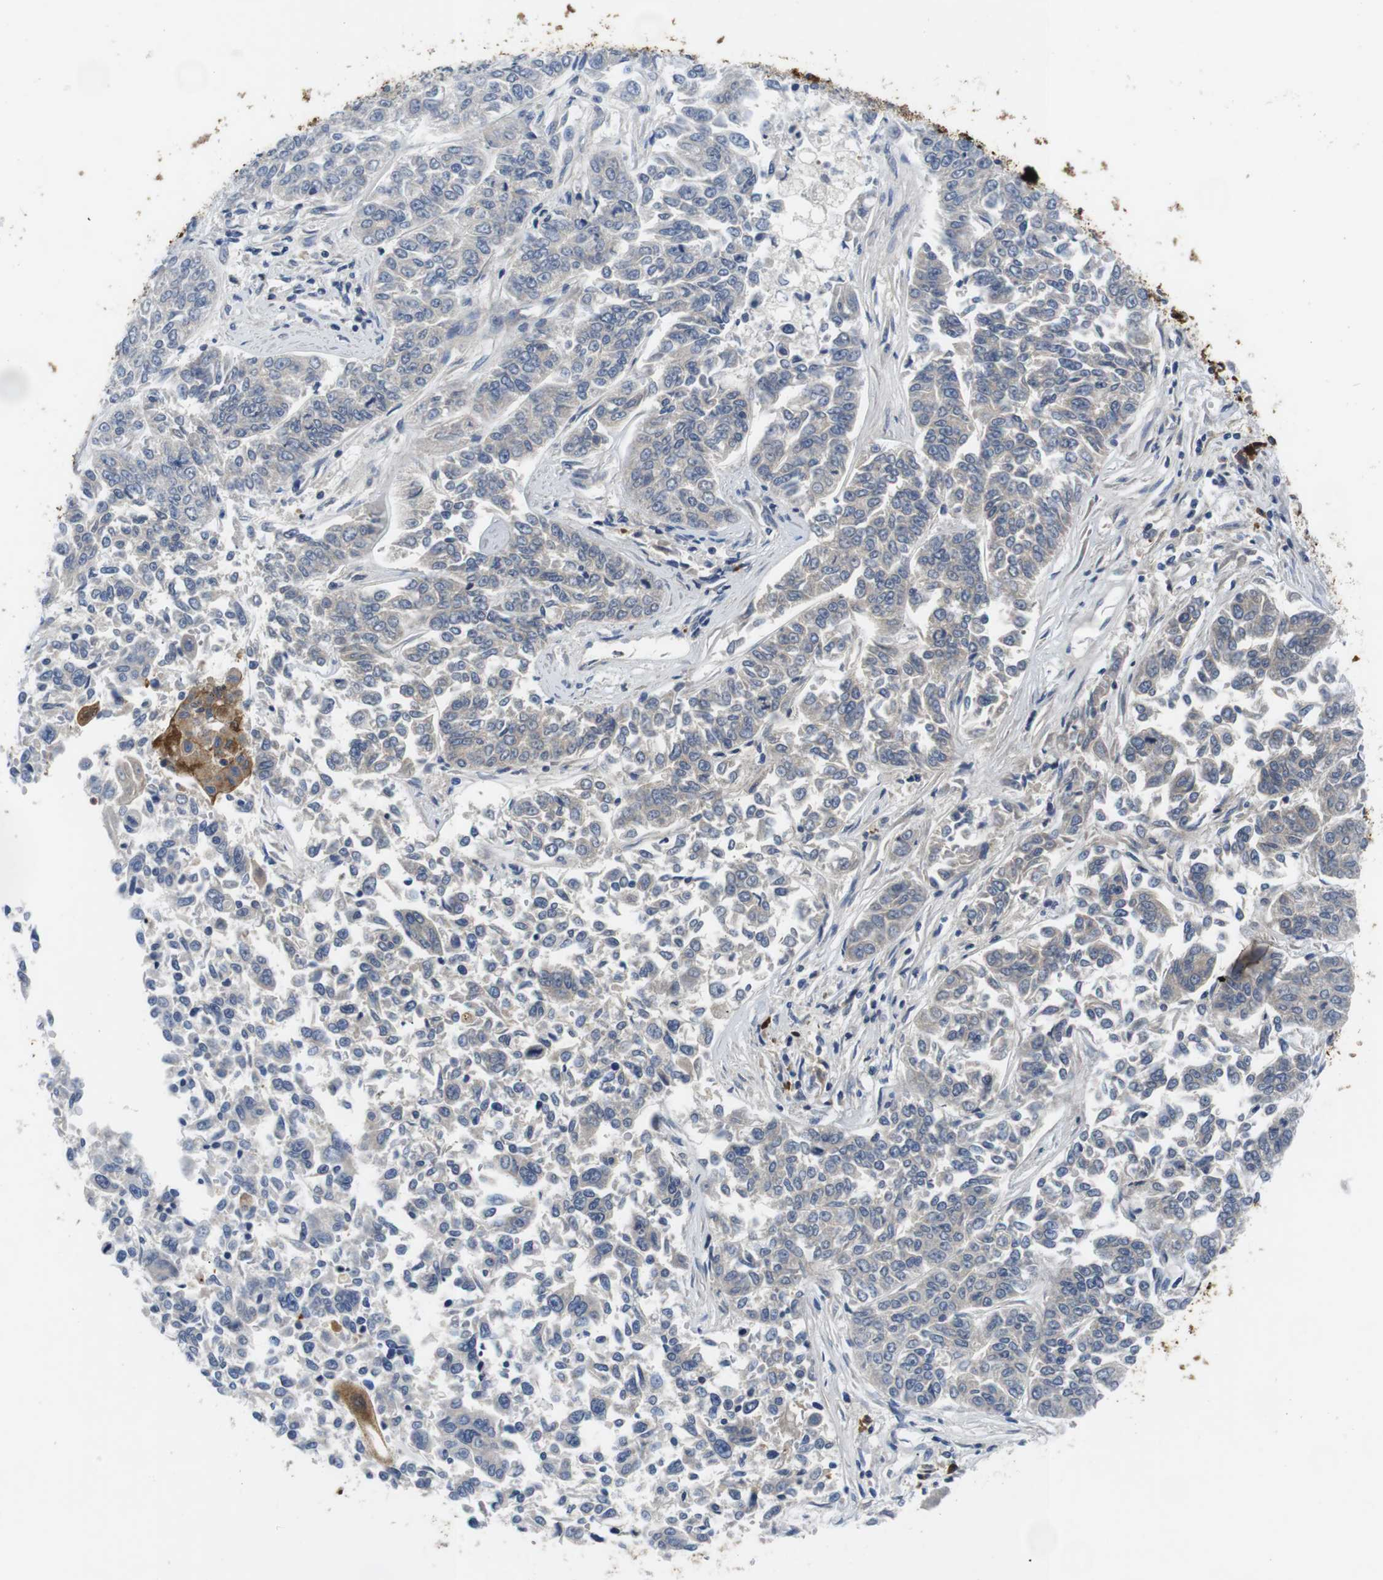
{"staining": {"intensity": "negative", "quantity": "none", "location": "none"}, "tissue": "lung cancer", "cell_type": "Tumor cells", "image_type": "cancer", "snomed": [{"axis": "morphology", "description": "Adenocarcinoma, NOS"}, {"axis": "topography", "description": "Lung"}], "caption": "The image exhibits no staining of tumor cells in lung cancer.", "gene": "IGKC", "patient": {"sex": "male", "age": 84}}